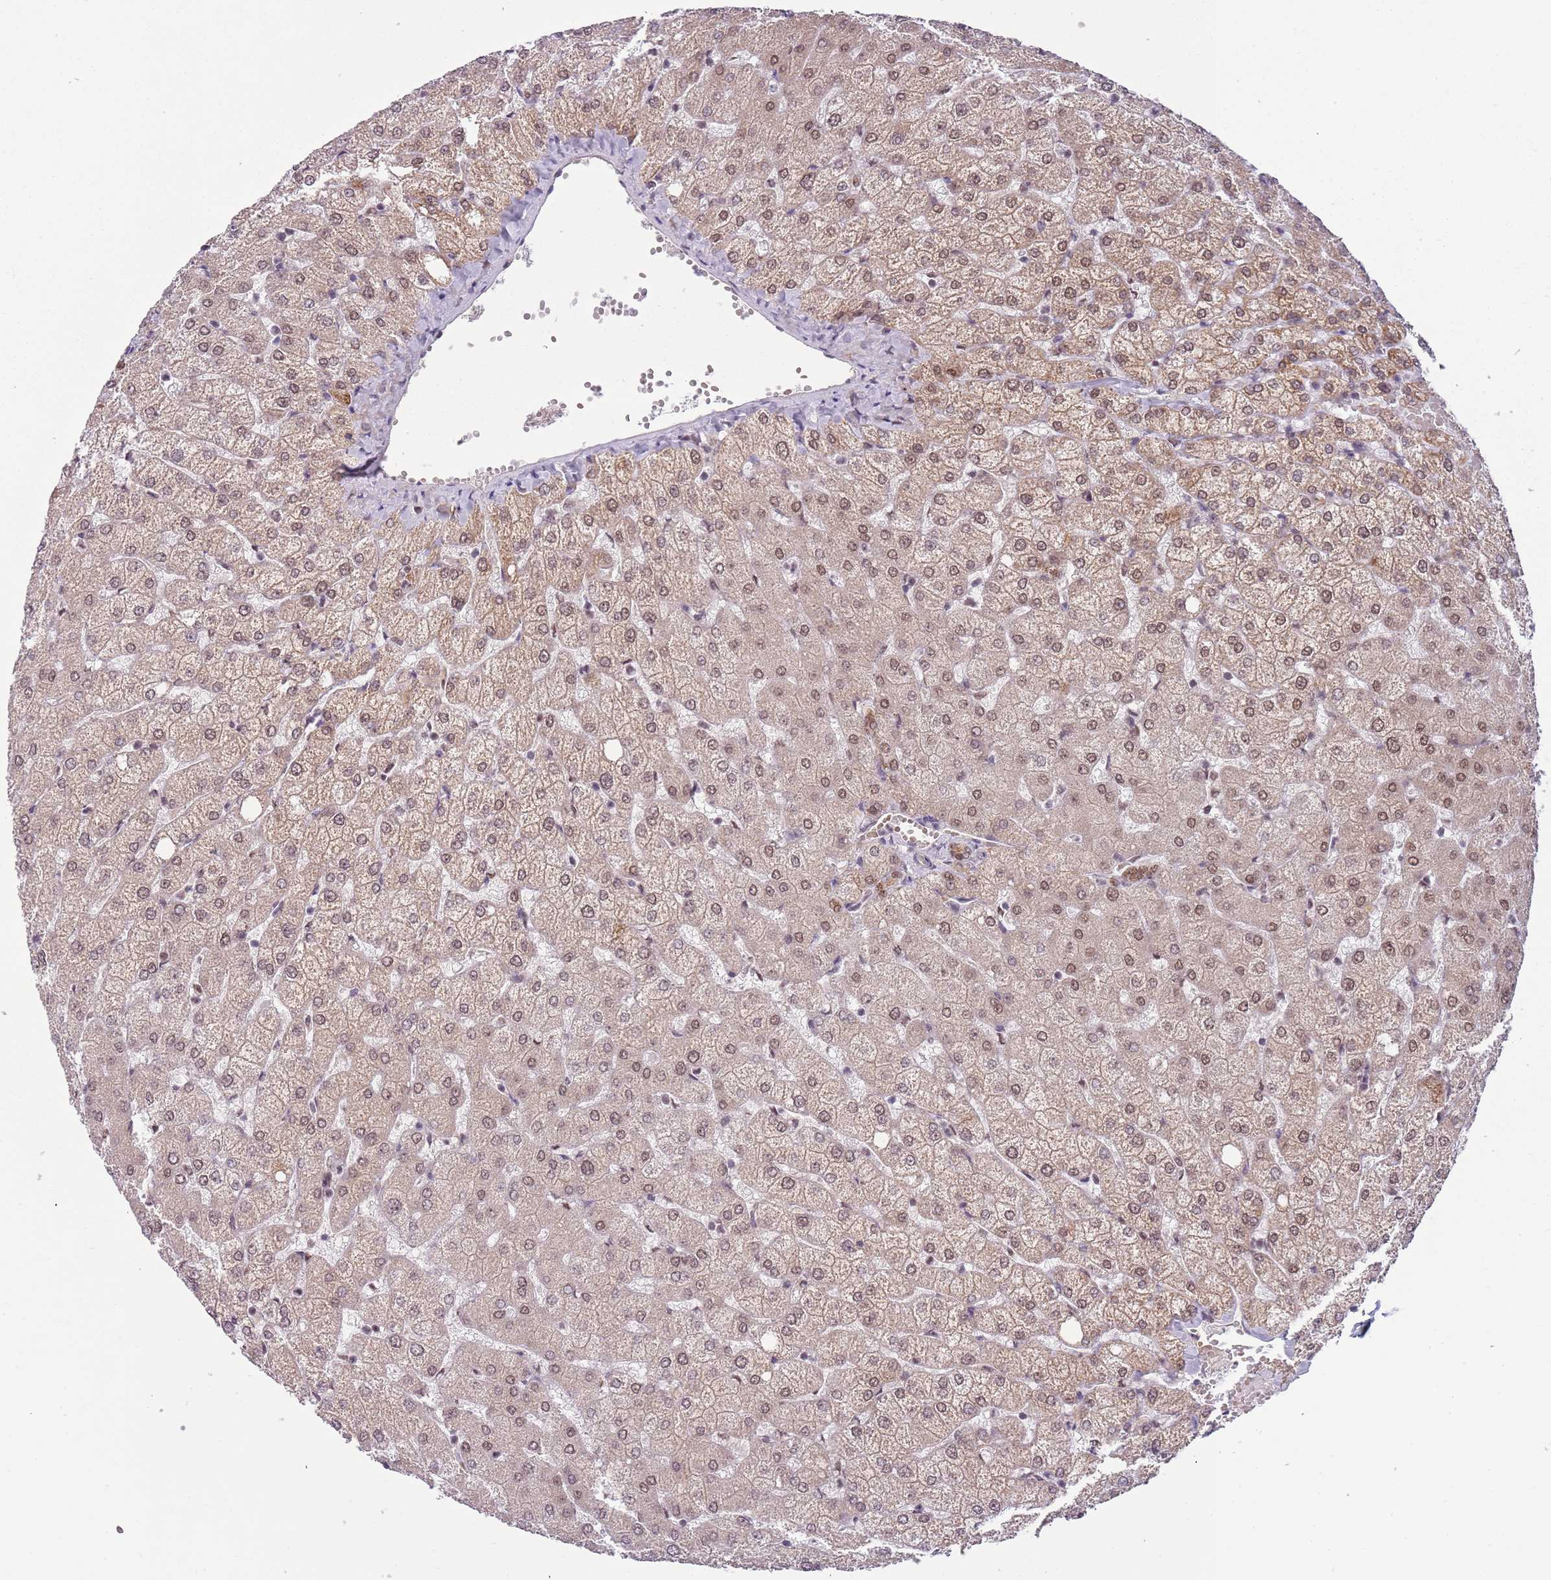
{"staining": {"intensity": "moderate", "quantity": ">75%", "location": "nuclear"}, "tissue": "liver", "cell_type": "Cholangiocytes", "image_type": "normal", "snomed": [{"axis": "morphology", "description": "Normal tissue, NOS"}, {"axis": "topography", "description": "Liver"}], "caption": "Human liver stained with a protein marker displays moderate staining in cholangiocytes.", "gene": "FAM120AOS", "patient": {"sex": "female", "age": 54}}